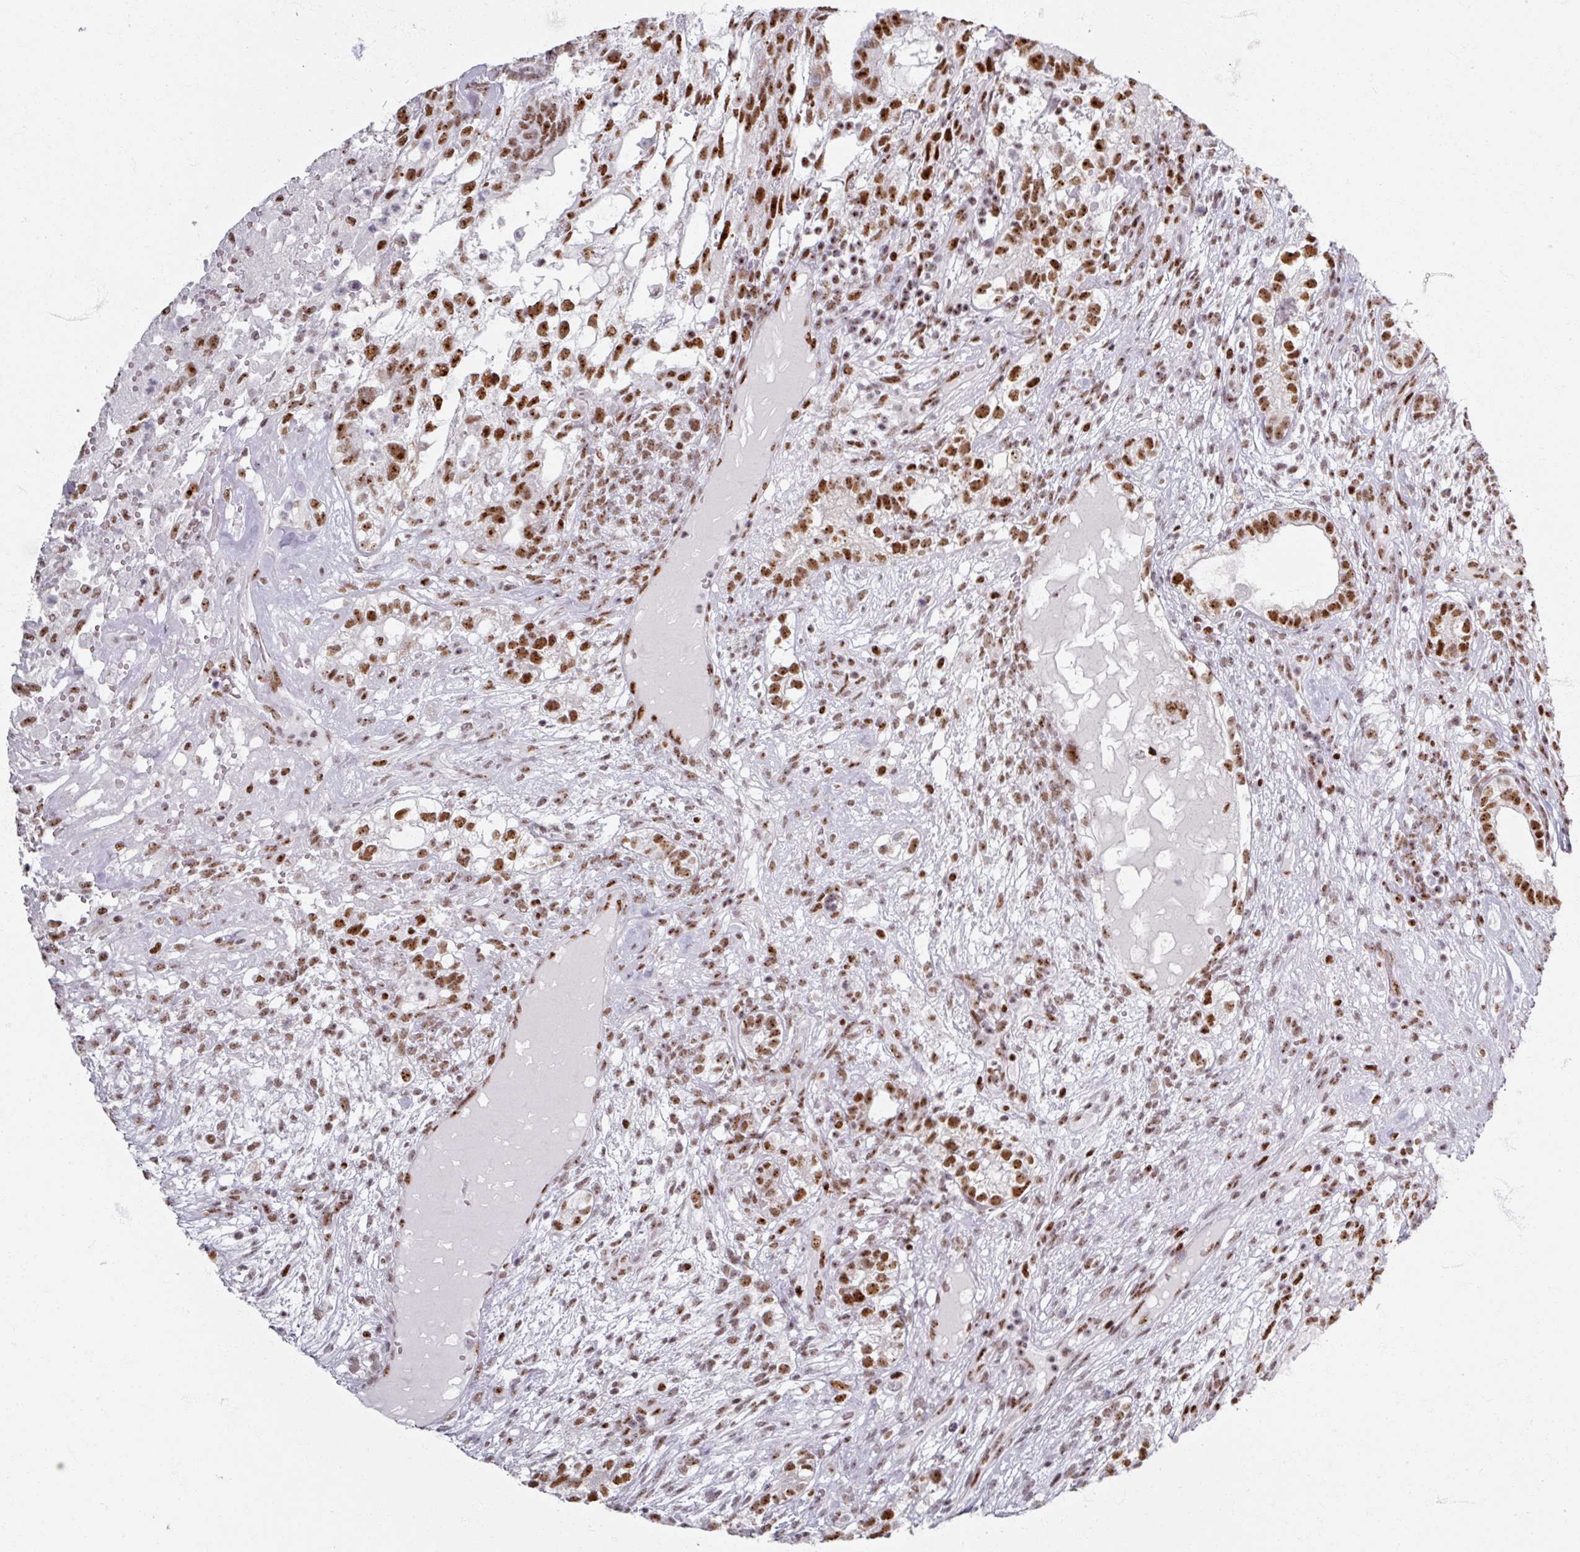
{"staining": {"intensity": "strong", "quantity": ">75%", "location": "nuclear"}, "tissue": "testis cancer", "cell_type": "Tumor cells", "image_type": "cancer", "snomed": [{"axis": "morphology", "description": "Seminoma, NOS"}, {"axis": "morphology", "description": "Carcinoma, Embryonal, NOS"}, {"axis": "topography", "description": "Testis"}], "caption": "A high amount of strong nuclear staining is identified in about >75% of tumor cells in embryonal carcinoma (testis) tissue.", "gene": "ADAR", "patient": {"sex": "male", "age": 41}}